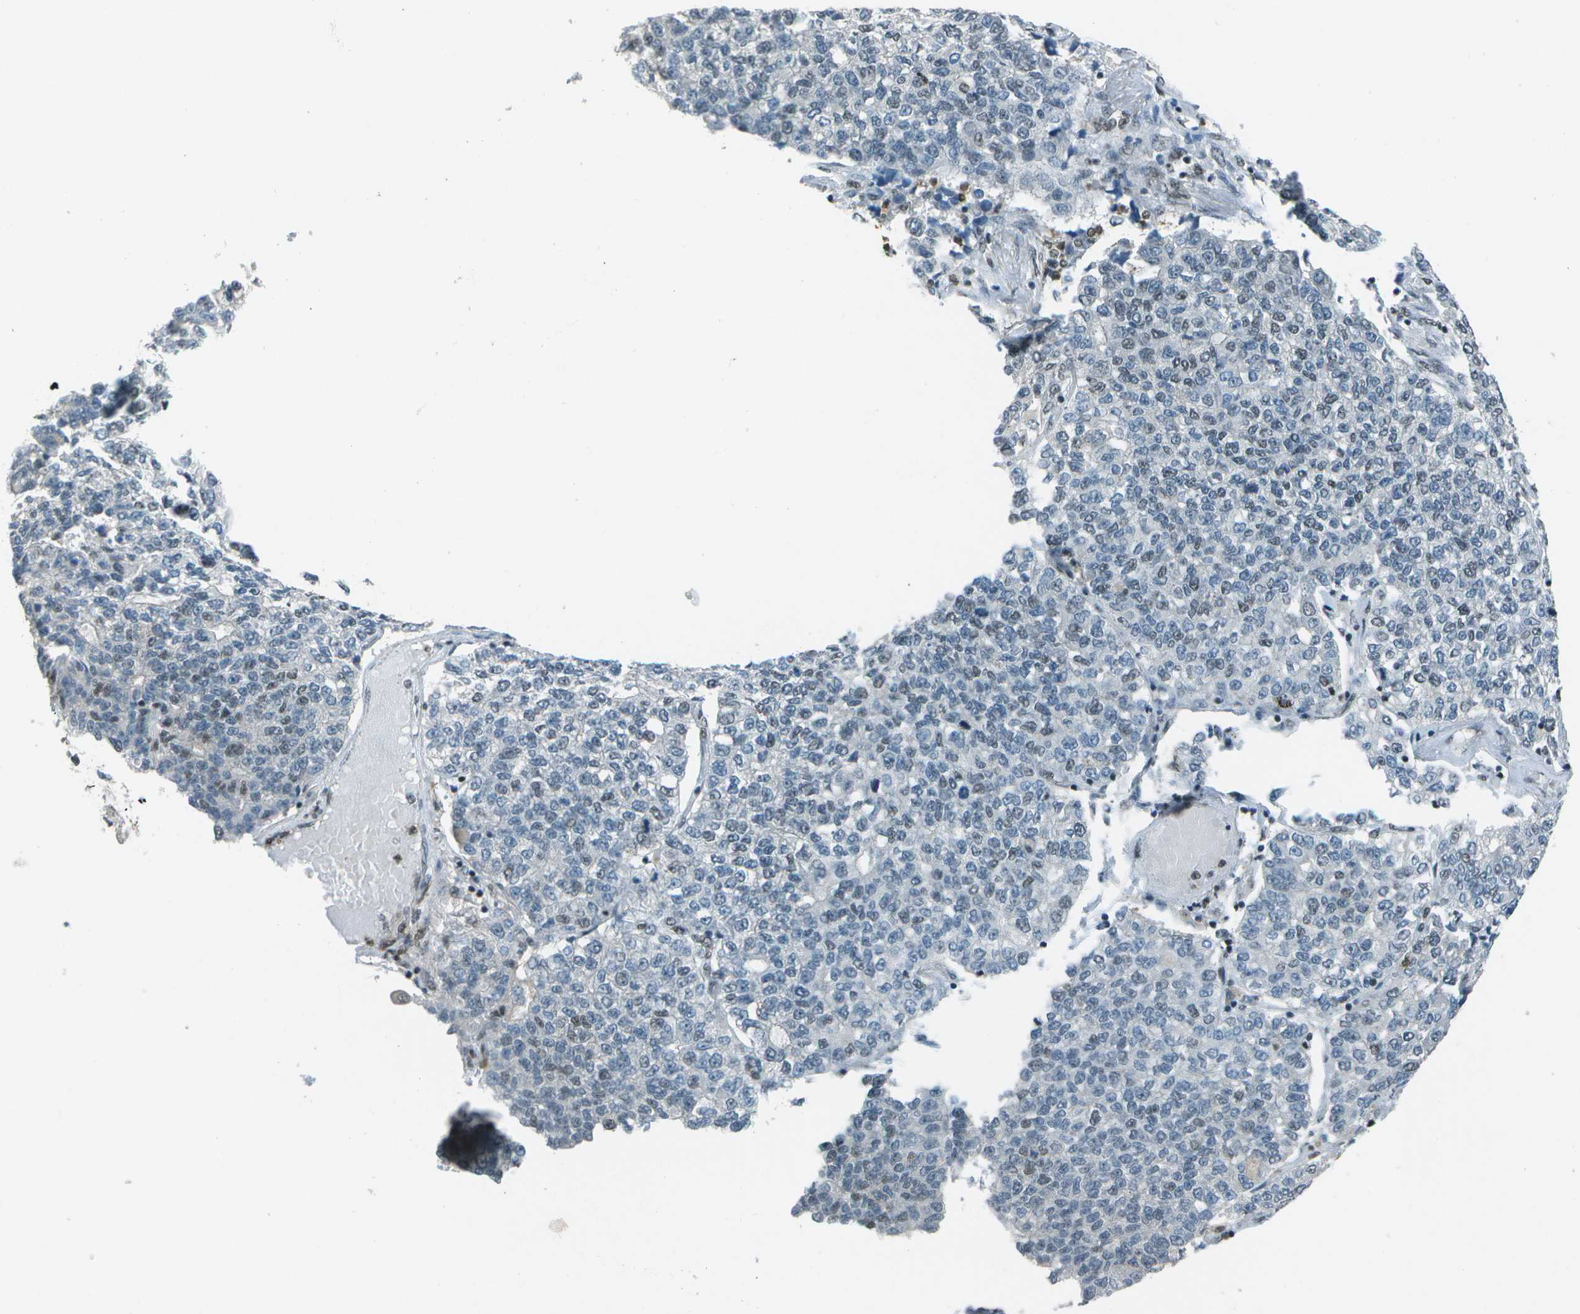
{"staining": {"intensity": "weak", "quantity": "<25%", "location": "nuclear"}, "tissue": "lung cancer", "cell_type": "Tumor cells", "image_type": "cancer", "snomed": [{"axis": "morphology", "description": "Adenocarcinoma, NOS"}, {"axis": "topography", "description": "Lung"}], "caption": "A histopathology image of human lung cancer (adenocarcinoma) is negative for staining in tumor cells.", "gene": "DEPDC1", "patient": {"sex": "male", "age": 49}}